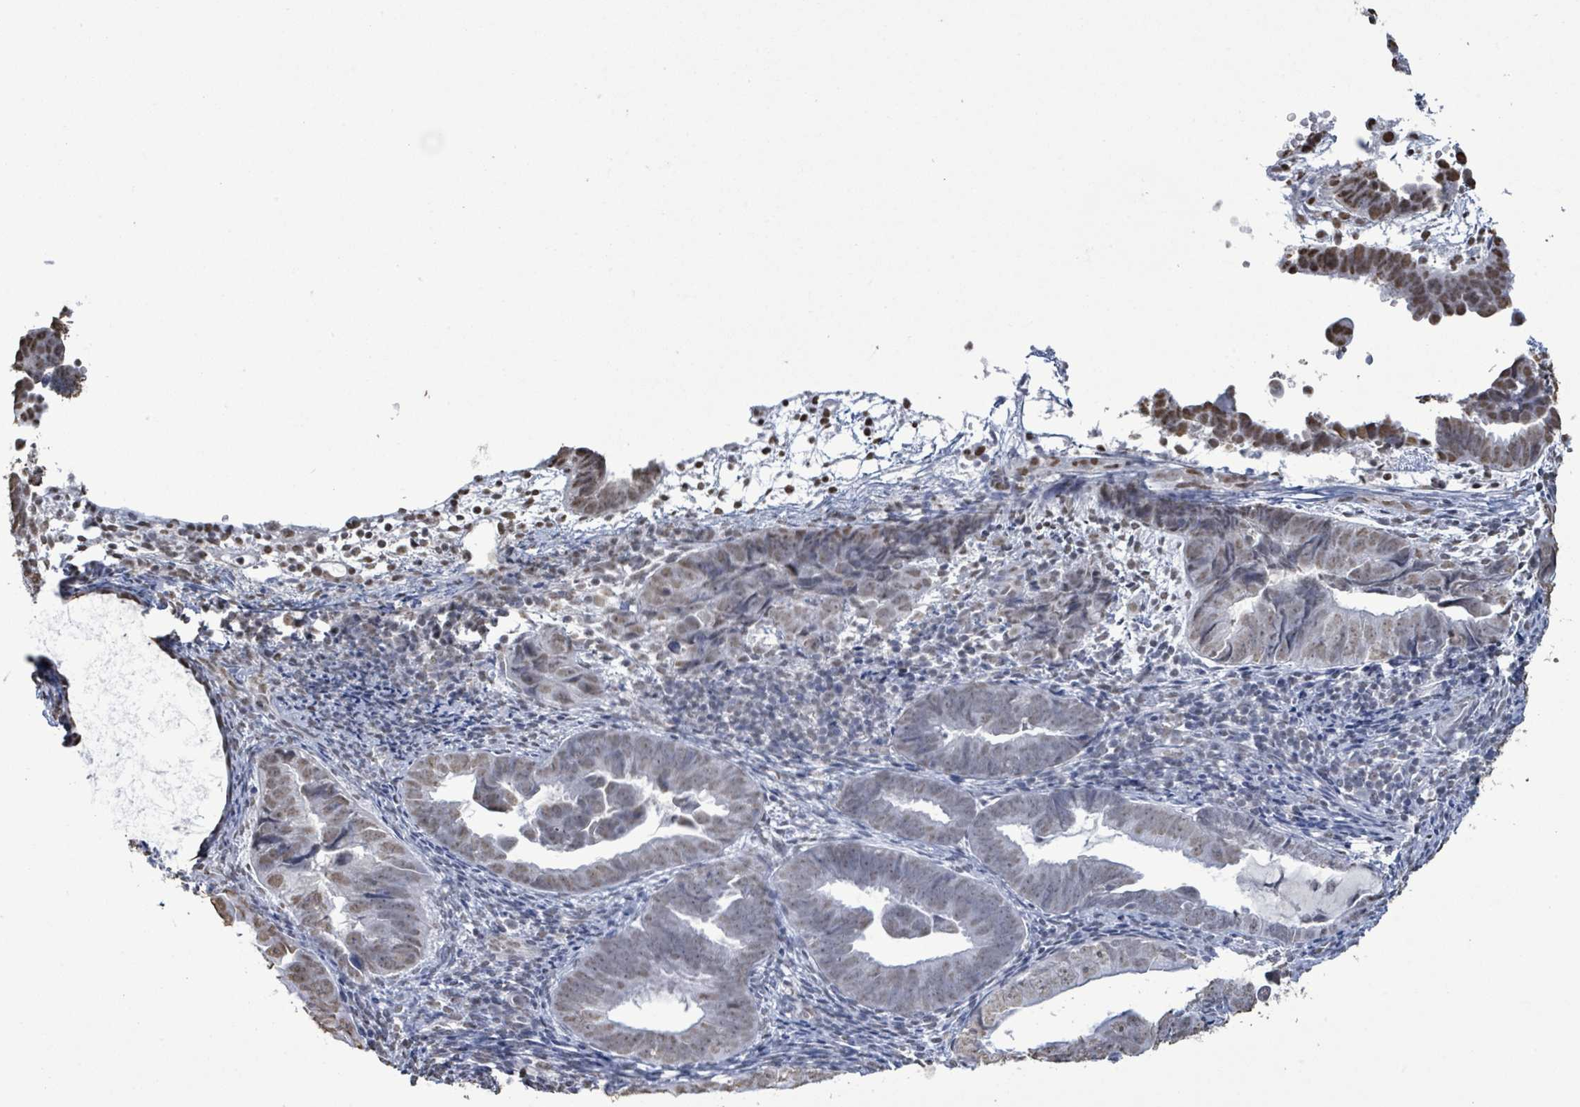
{"staining": {"intensity": "moderate", "quantity": "<25%", "location": "nuclear"}, "tissue": "endometrial cancer", "cell_type": "Tumor cells", "image_type": "cancer", "snomed": [{"axis": "morphology", "description": "Adenocarcinoma, NOS"}, {"axis": "topography", "description": "Endometrium"}], "caption": "Endometrial cancer (adenocarcinoma) stained with DAB immunohistochemistry (IHC) exhibits low levels of moderate nuclear expression in approximately <25% of tumor cells. Ihc stains the protein in brown and the nuclei are stained blue.", "gene": "SAMD14", "patient": {"sex": "female", "age": 75}}